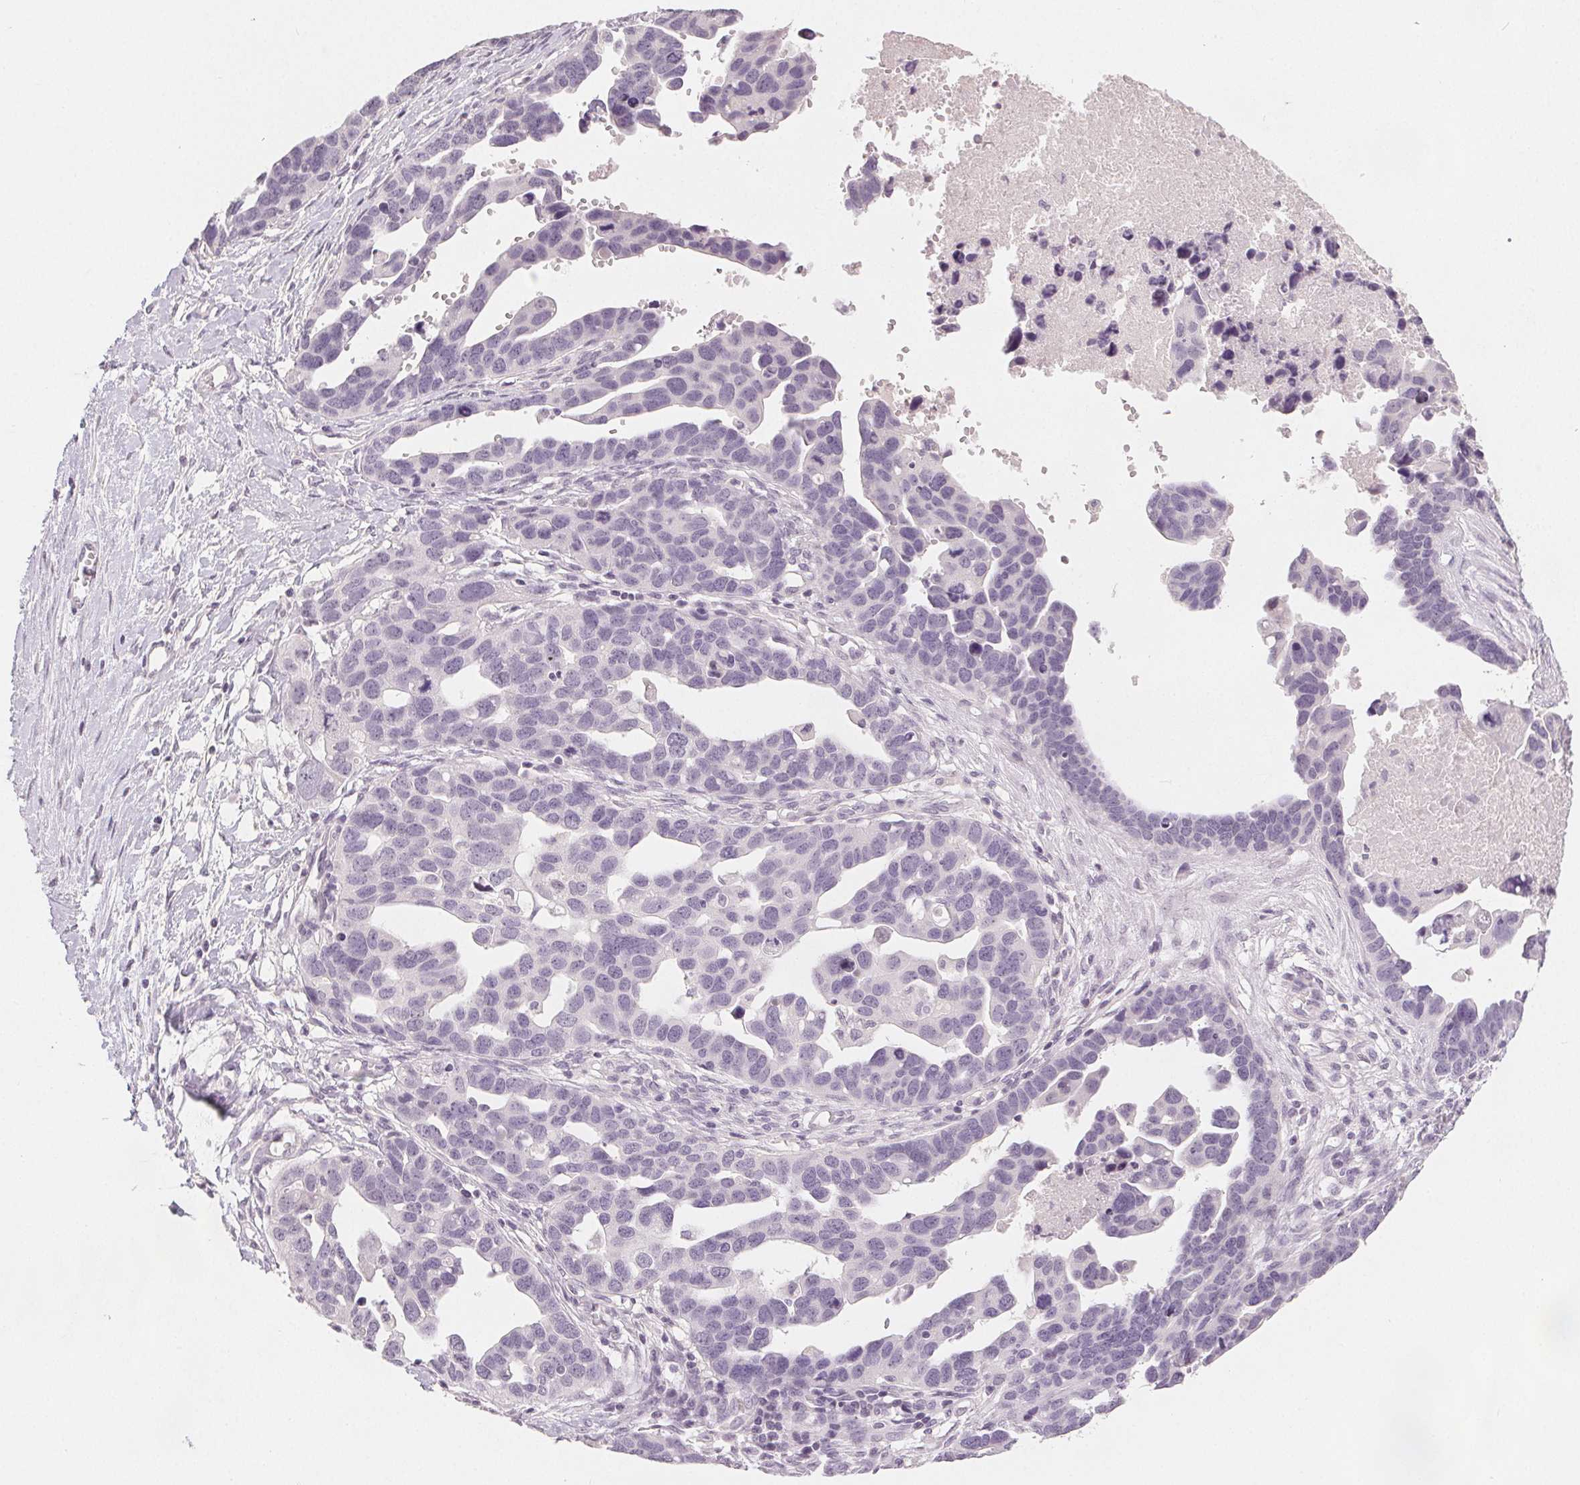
{"staining": {"intensity": "negative", "quantity": "none", "location": "none"}, "tissue": "ovarian cancer", "cell_type": "Tumor cells", "image_type": "cancer", "snomed": [{"axis": "morphology", "description": "Cystadenocarcinoma, serous, NOS"}, {"axis": "topography", "description": "Ovary"}], "caption": "Immunohistochemistry image of human ovarian cancer stained for a protein (brown), which exhibits no expression in tumor cells. (DAB (3,3'-diaminobenzidine) immunohistochemistry (IHC) with hematoxylin counter stain).", "gene": "SLC27A5", "patient": {"sex": "female", "age": 54}}